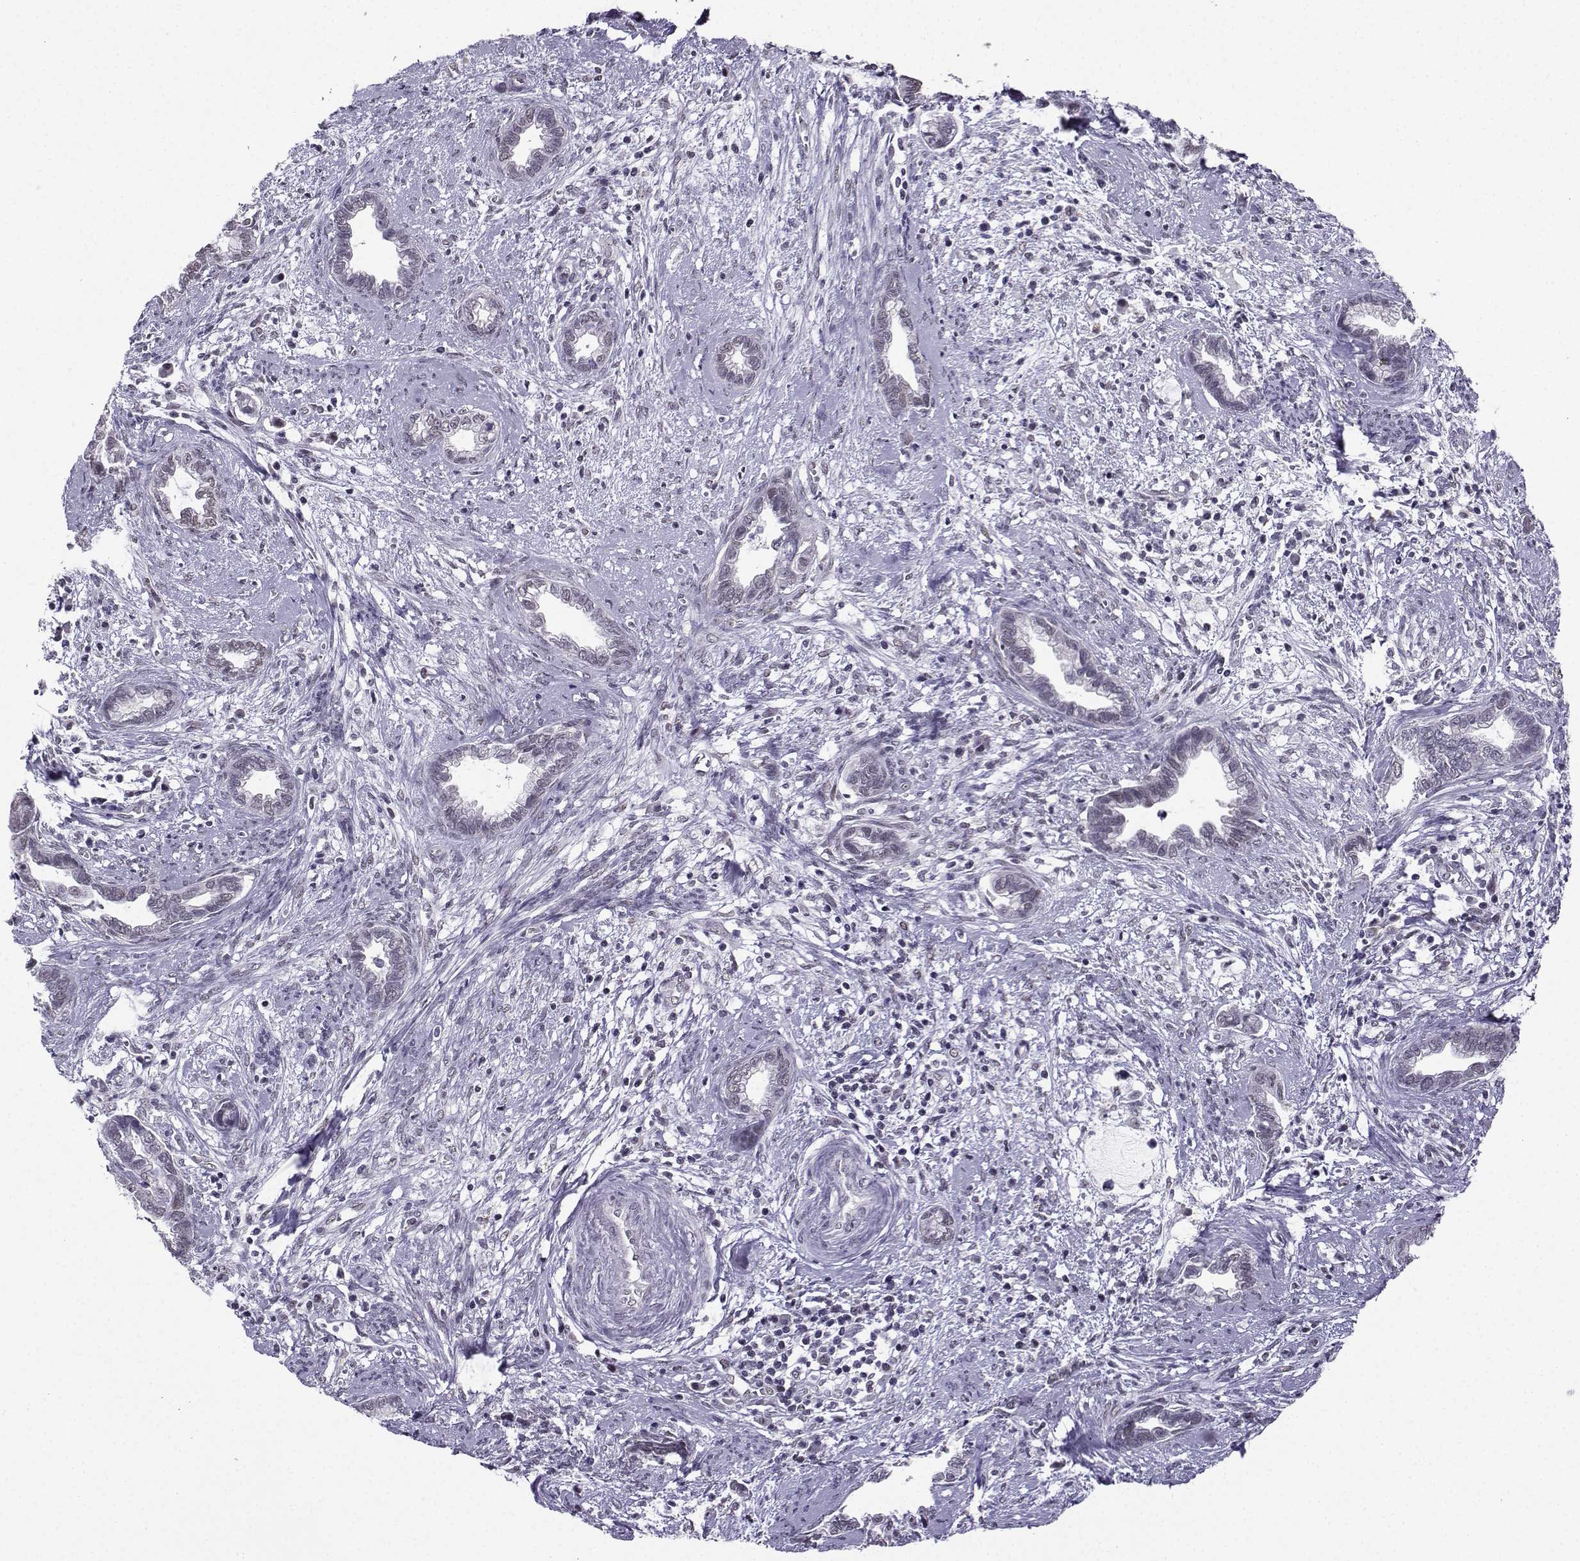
{"staining": {"intensity": "negative", "quantity": "none", "location": "none"}, "tissue": "cervical cancer", "cell_type": "Tumor cells", "image_type": "cancer", "snomed": [{"axis": "morphology", "description": "Adenocarcinoma, NOS"}, {"axis": "topography", "description": "Cervix"}], "caption": "An IHC histopathology image of adenocarcinoma (cervical) is shown. There is no staining in tumor cells of adenocarcinoma (cervical).", "gene": "LRFN2", "patient": {"sex": "female", "age": 62}}